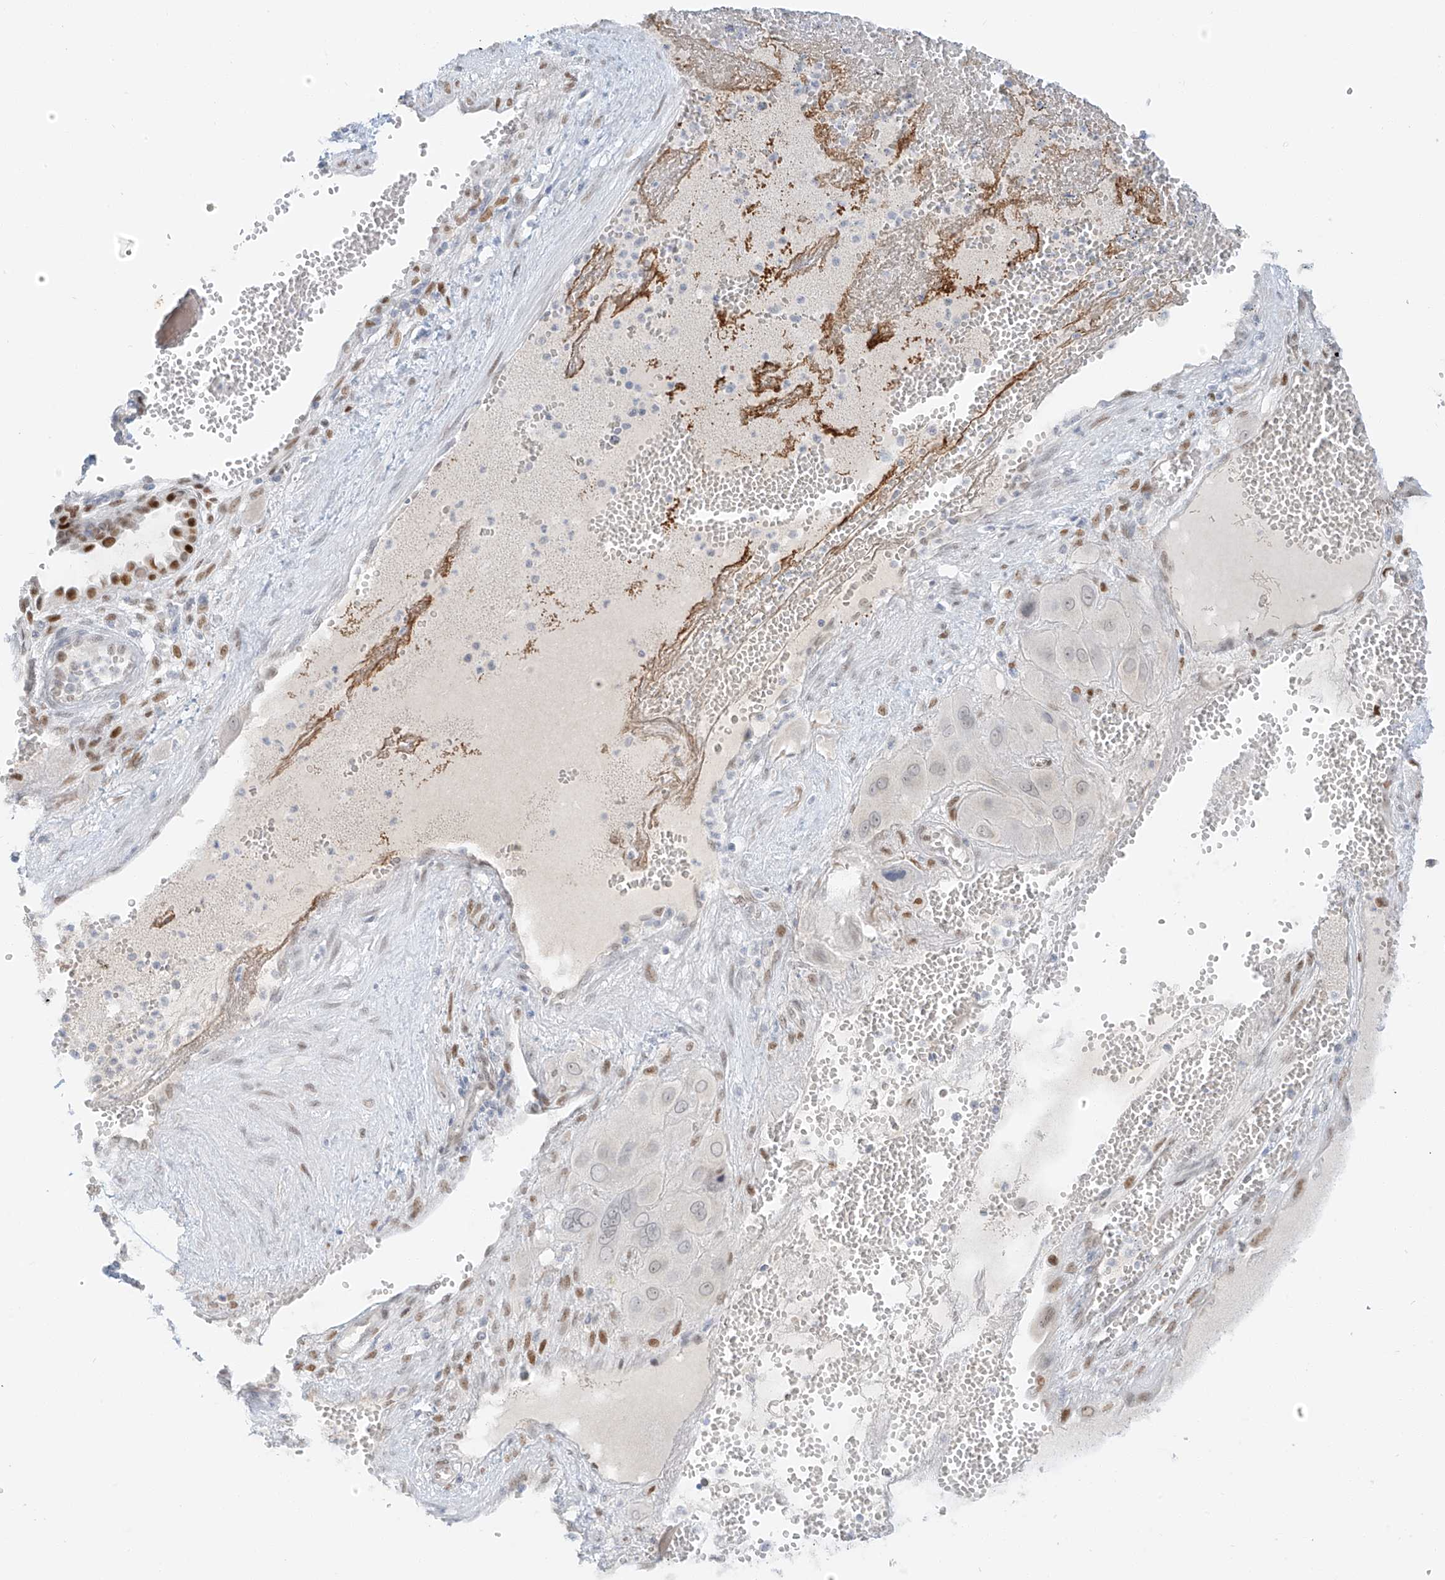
{"staining": {"intensity": "strong", "quantity": "25%-75%", "location": "nuclear"}, "tissue": "cervical cancer", "cell_type": "Tumor cells", "image_type": "cancer", "snomed": [{"axis": "morphology", "description": "Squamous cell carcinoma, NOS"}, {"axis": "topography", "description": "Cervix"}], "caption": "This is a micrograph of IHC staining of cervical cancer (squamous cell carcinoma), which shows strong positivity in the nuclear of tumor cells.", "gene": "ZNF774", "patient": {"sex": "female", "age": 34}}